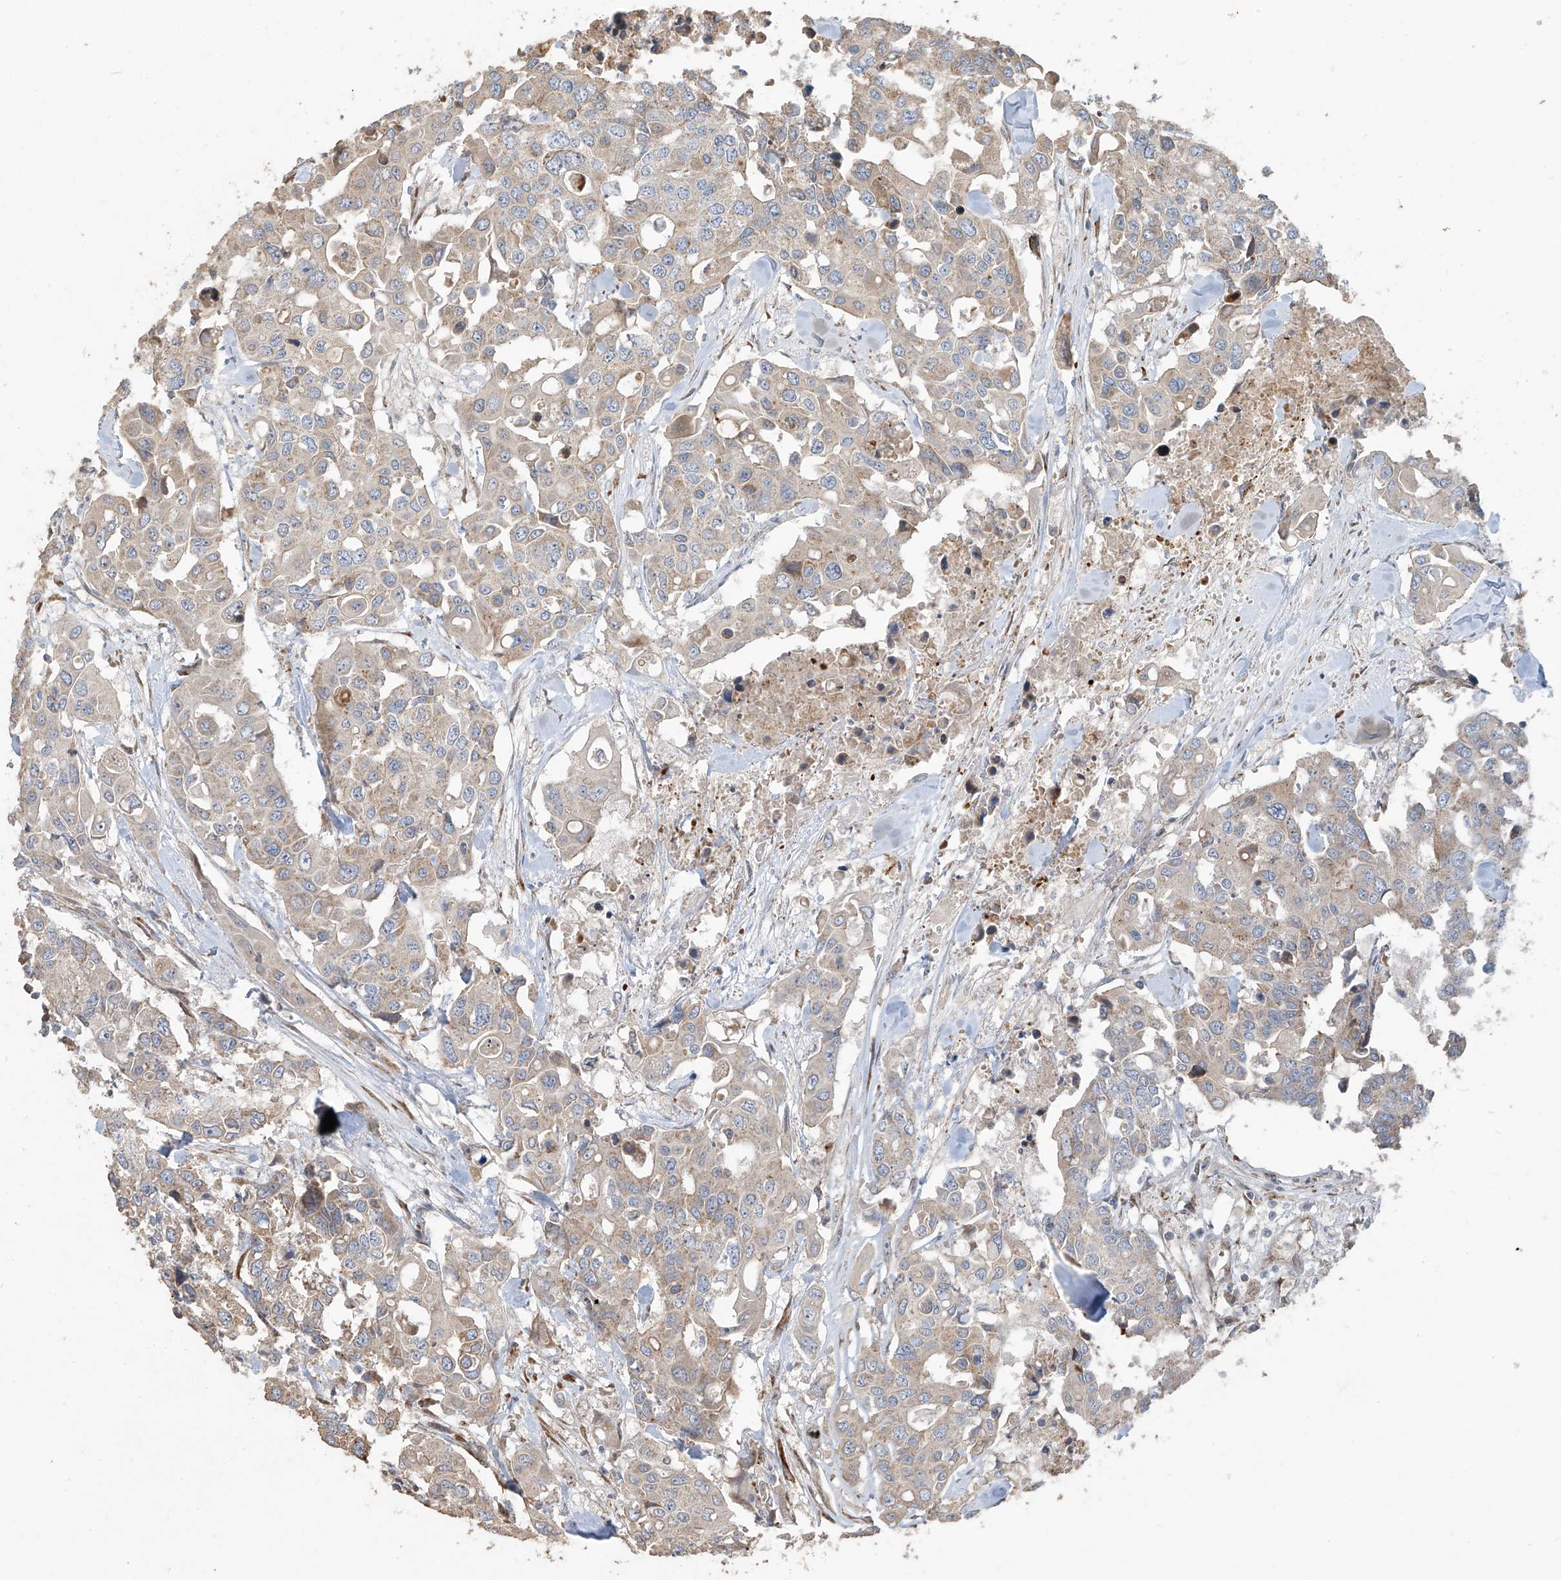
{"staining": {"intensity": "weak", "quantity": "25%-75%", "location": "cytoplasmic/membranous"}, "tissue": "colorectal cancer", "cell_type": "Tumor cells", "image_type": "cancer", "snomed": [{"axis": "morphology", "description": "Adenocarcinoma, NOS"}, {"axis": "topography", "description": "Colon"}], "caption": "About 25%-75% of tumor cells in adenocarcinoma (colorectal) exhibit weak cytoplasmic/membranous protein staining as visualized by brown immunohistochemical staining.", "gene": "ABTB1", "patient": {"sex": "male", "age": 77}}